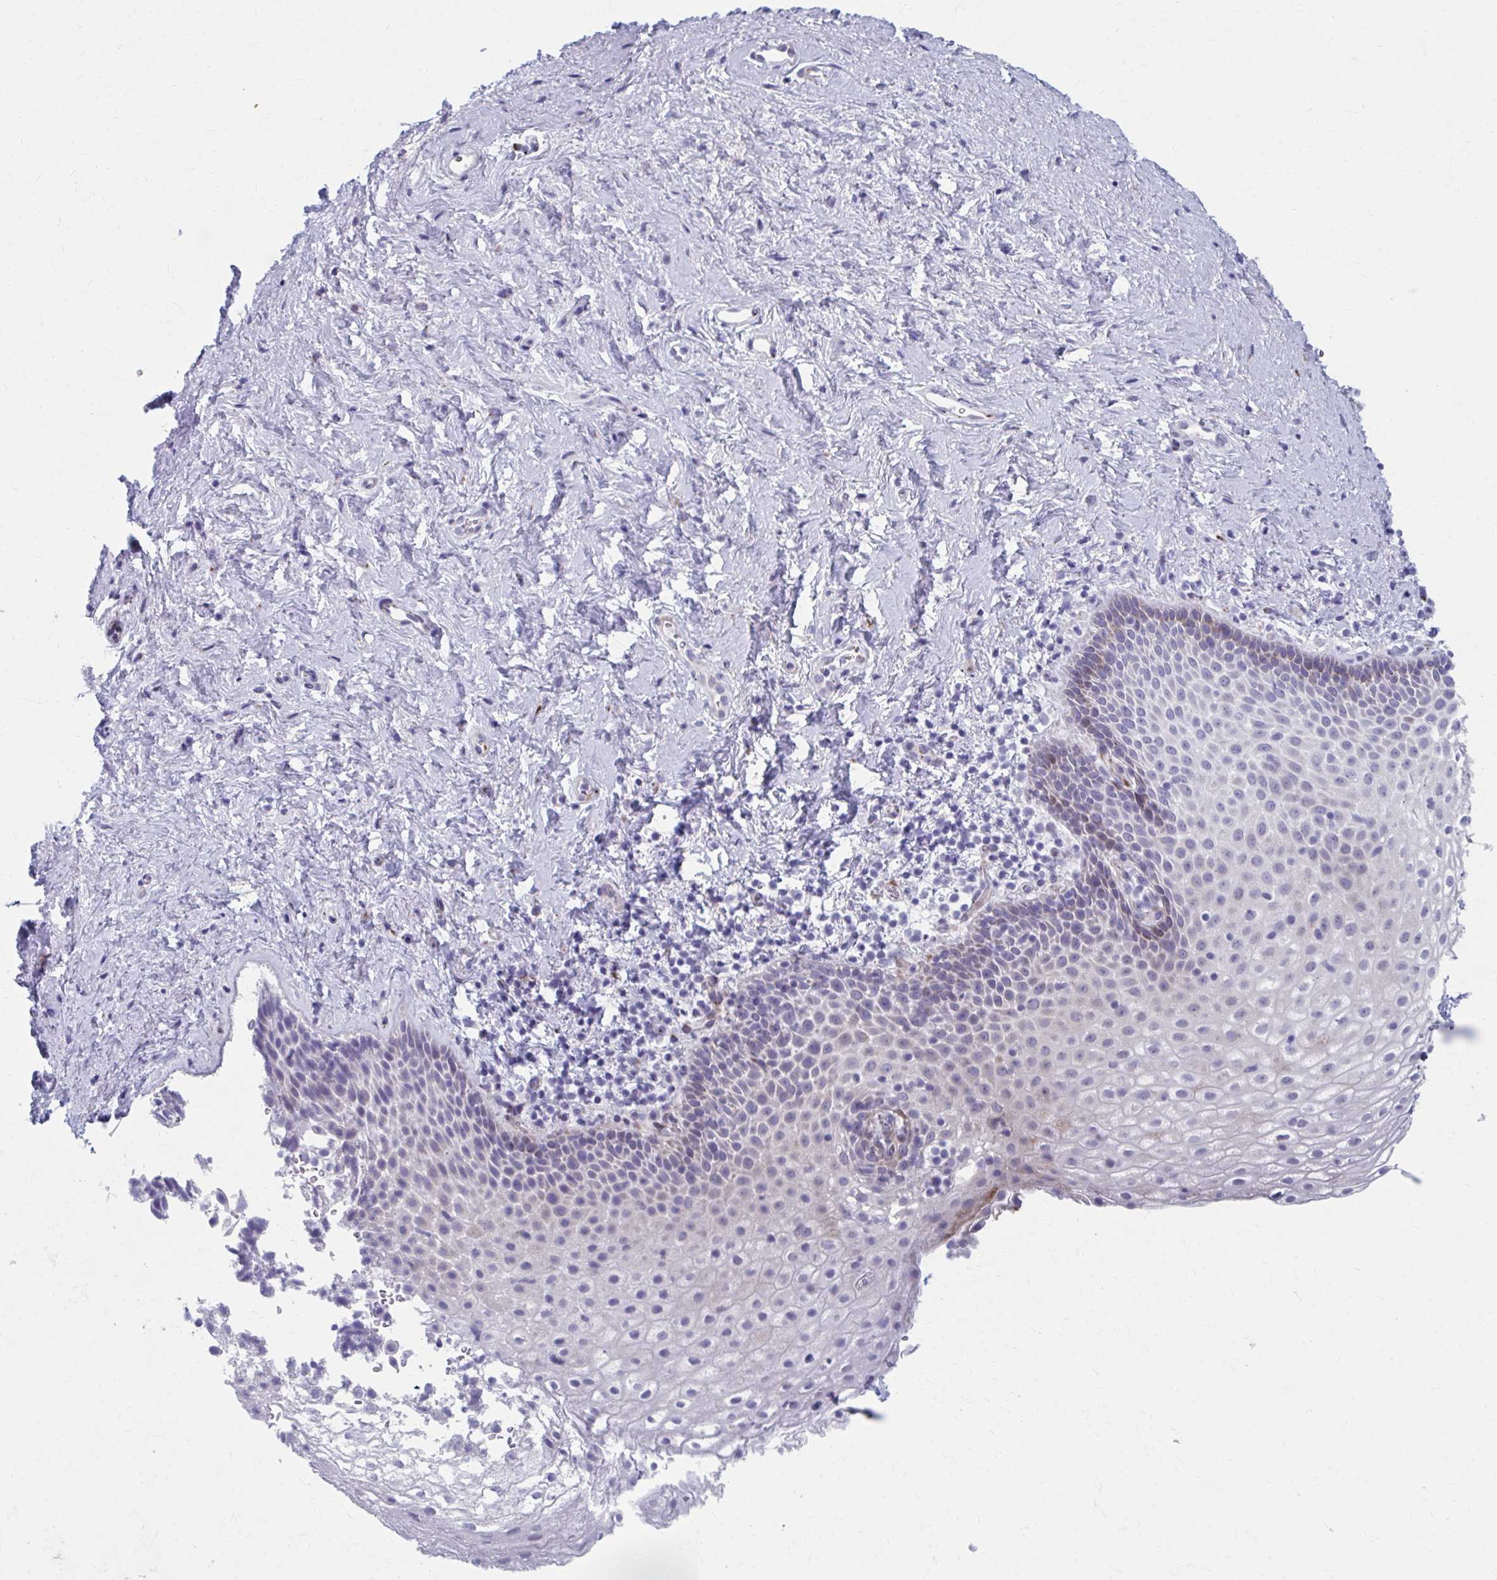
{"staining": {"intensity": "negative", "quantity": "none", "location": "none"}, "tissue": "vagina", "cell_type": "Squamous epithelial cells", "image_type": "normal", "snomed": [{"axis": "morphology", "description": "Normal tissue, NOS"}, {"axis": "topography", "description": "Vagina"}], "caption": "The IHC histopathology image has no significant positivity in squamous epithelial cells of vagina.", "gene": "OLFM2", "patient": {"sex": "female", "age": 61}}